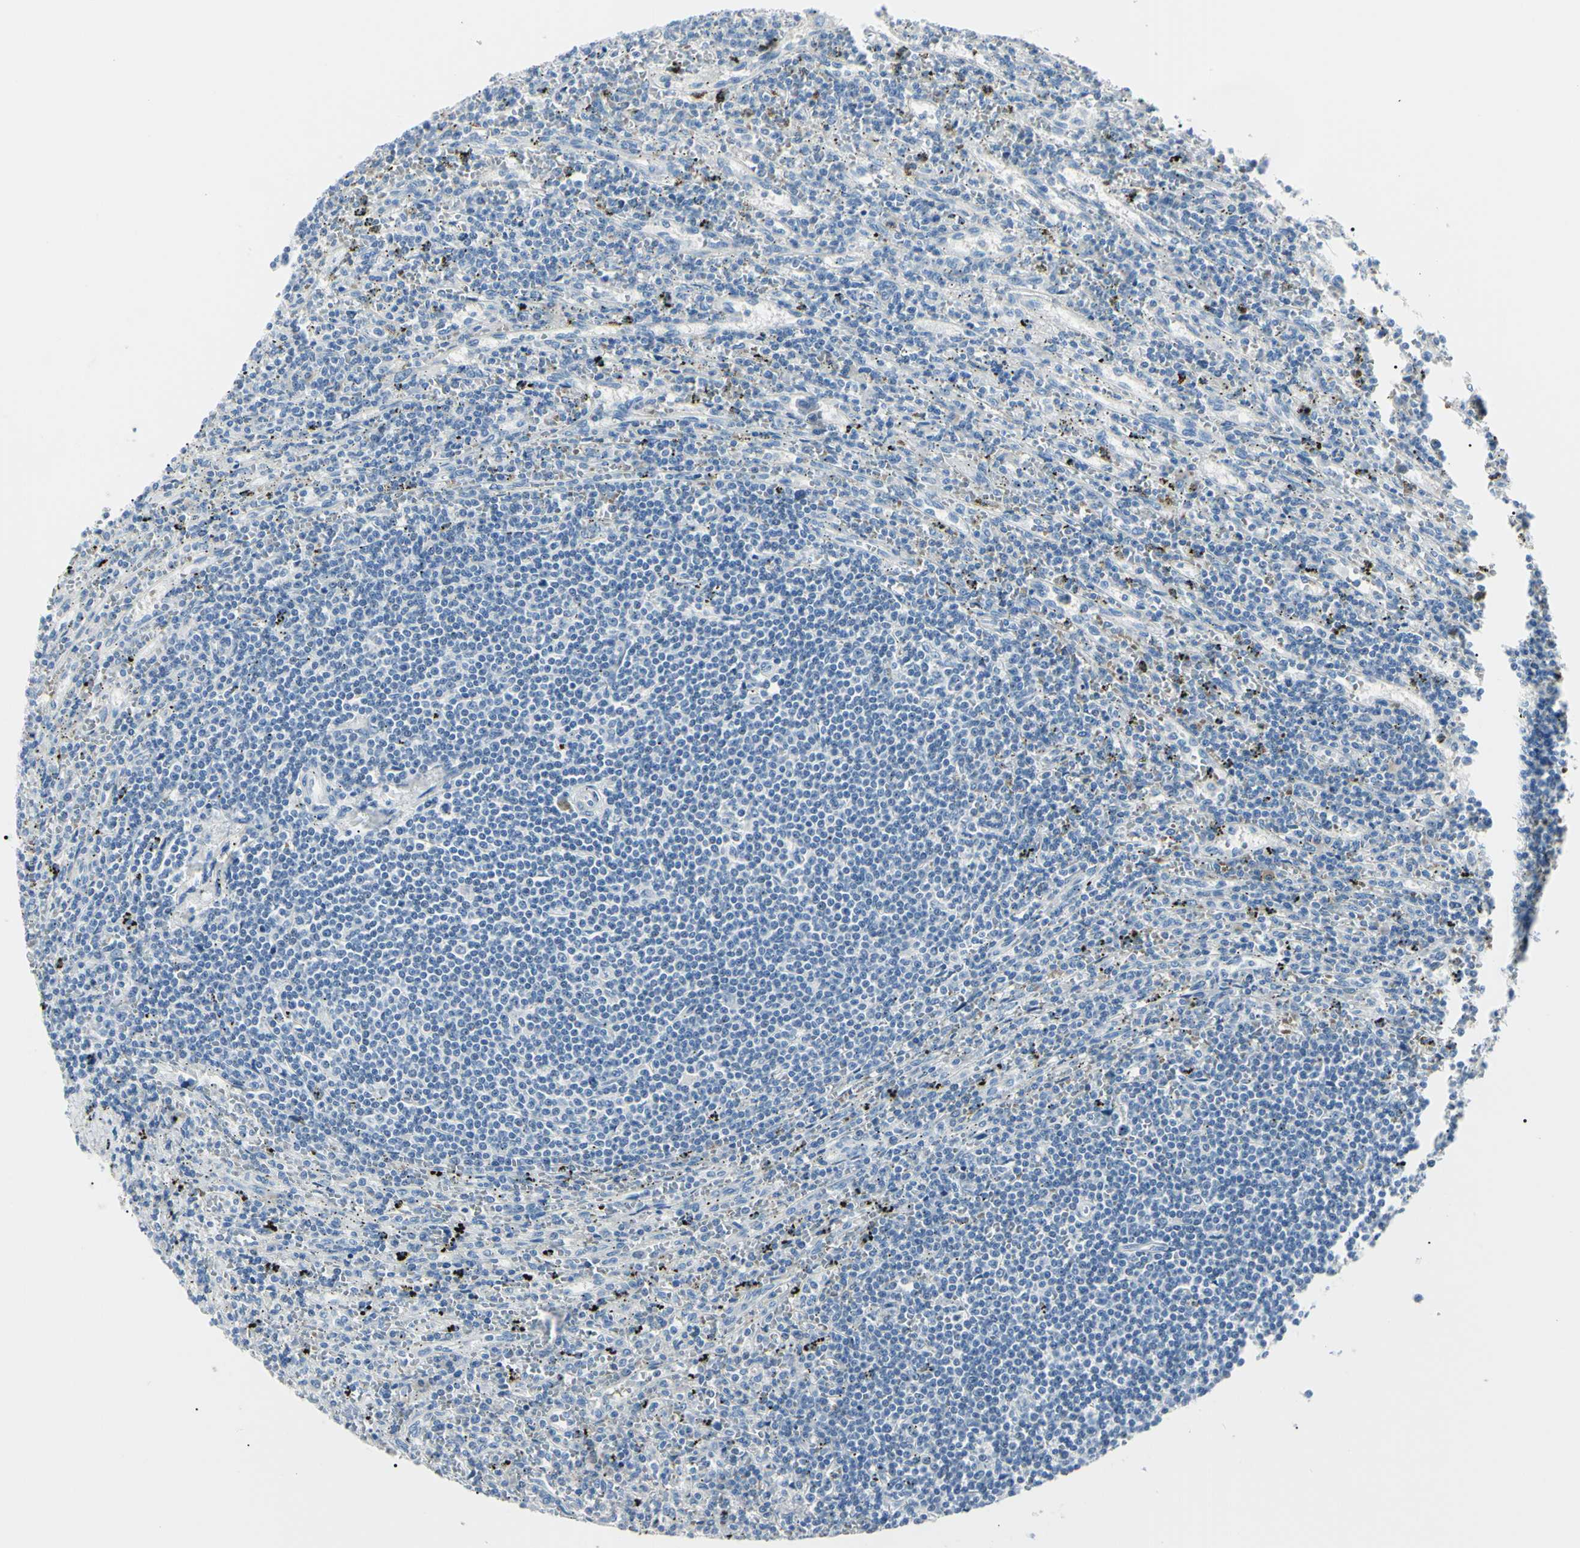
{"staining": {"intensity": "negative", "quantity": "none", "location": "none"}, "tissue": "lymphoma", "cell_type": "Tumor cells", "image_type": "cancer", "snomed": [{"axis": "morphology", "description": "Malignant lymphoma, non-Hodgkin's type, Low grade"}, {"axis": "topography", "description": "Spleen"}], "caption": "Immunohistochemical staining of human lymphoma displays no significant staining in tumor cells.", "gene": "CA2", "patient": {"sex": "male", "age": 76}}